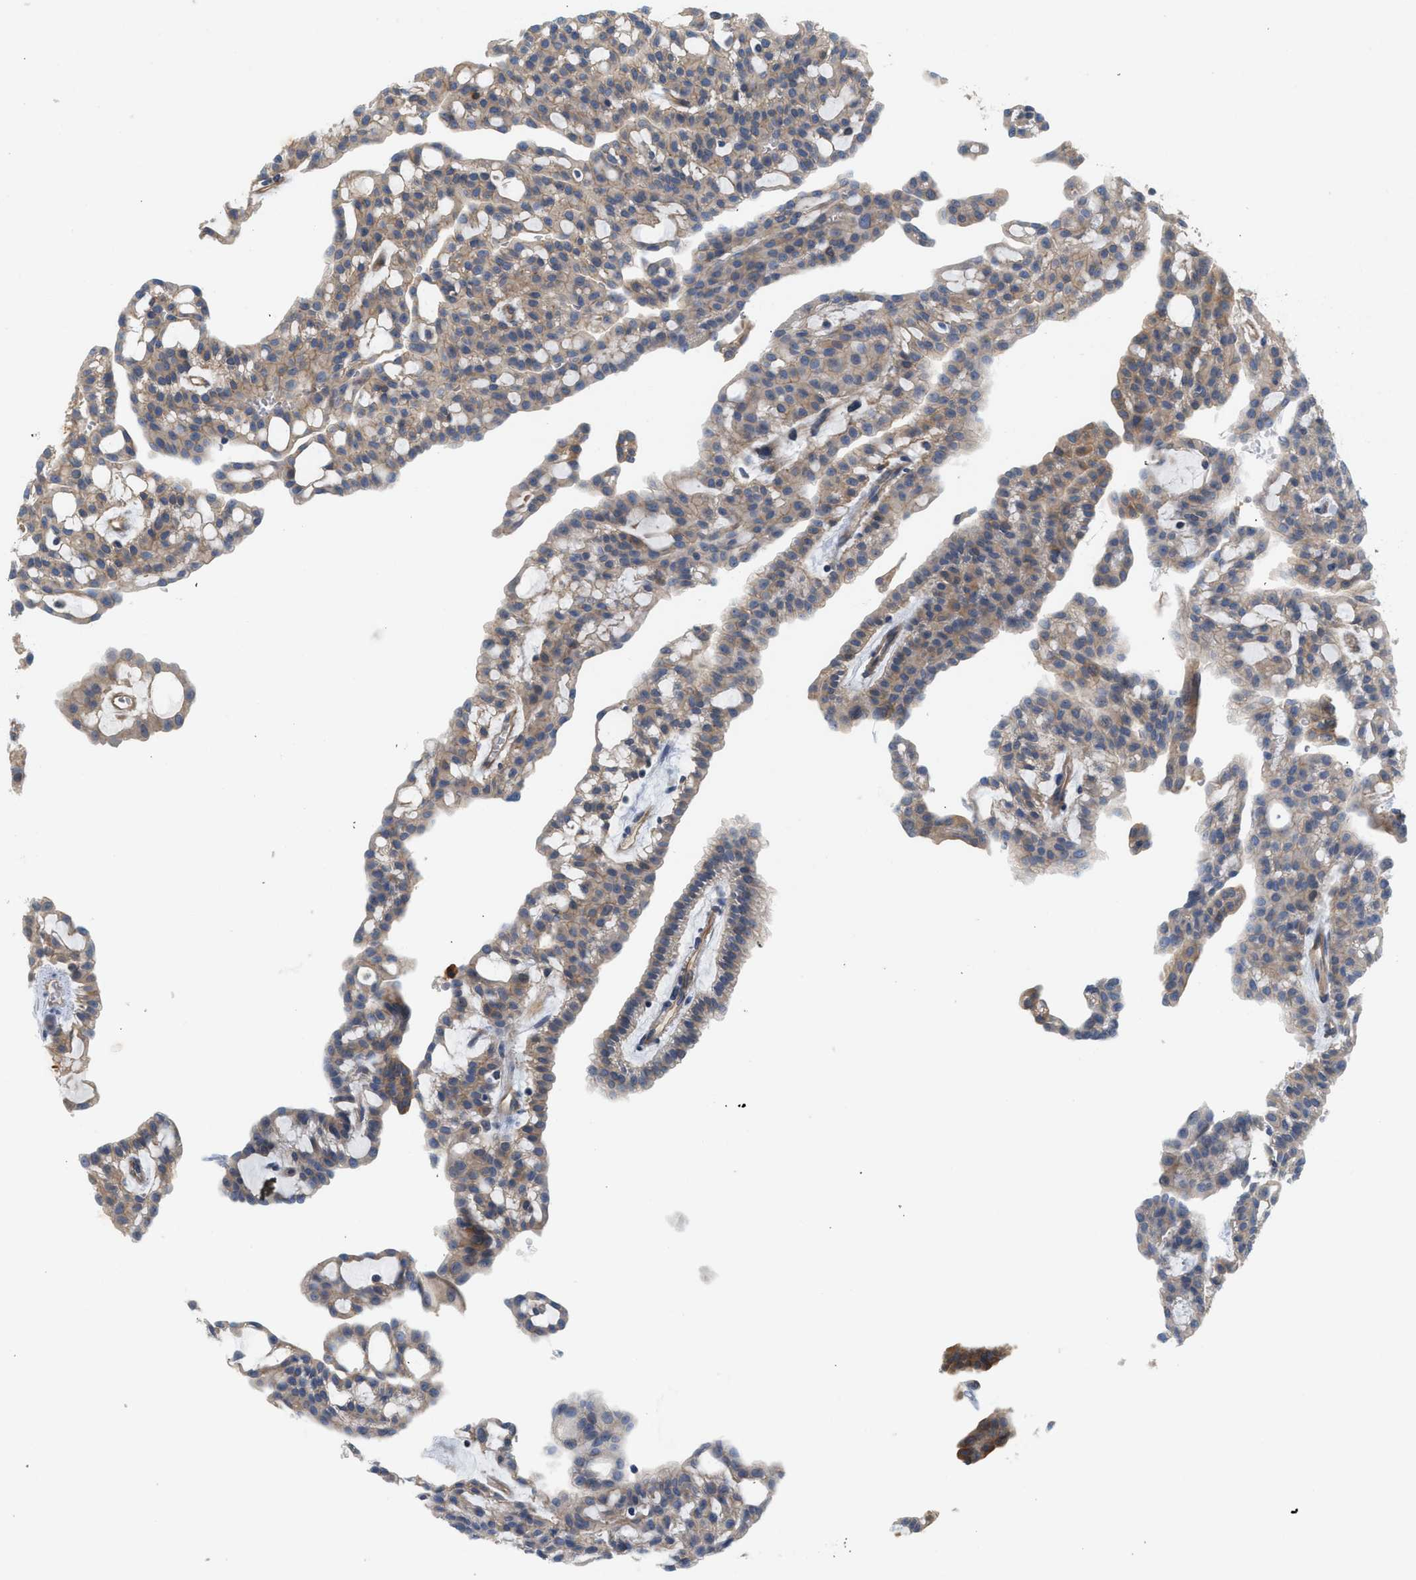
{"staining": {"intensity": "weak", "quantity": "25%-75%", "location": "cytoplasmic/membranous"}, "tissue": "renal cancer", "cell_type": "Tumor cells", "image_type": "cancer", "snomed": [{"axis": "morphology", "description": "Adenocarcinoma, NOS"}, {"axis": "topography", "description": "Kidney"}], "caption": "Immunohistochemistry staining of adenocarcinoma (renal), which shows low levels of weak cytoplasmic/membranous positivity in approximately 25%-75% of tumor cells indicating weak cytoplasmic/membranous protein expression. The staining was performed using DAB (brown) for protein detection and nuclei were counterstained in hematoxylin (blue).", "gene": "CTXN1", "patient": {"sex": "male", "age": 63}}